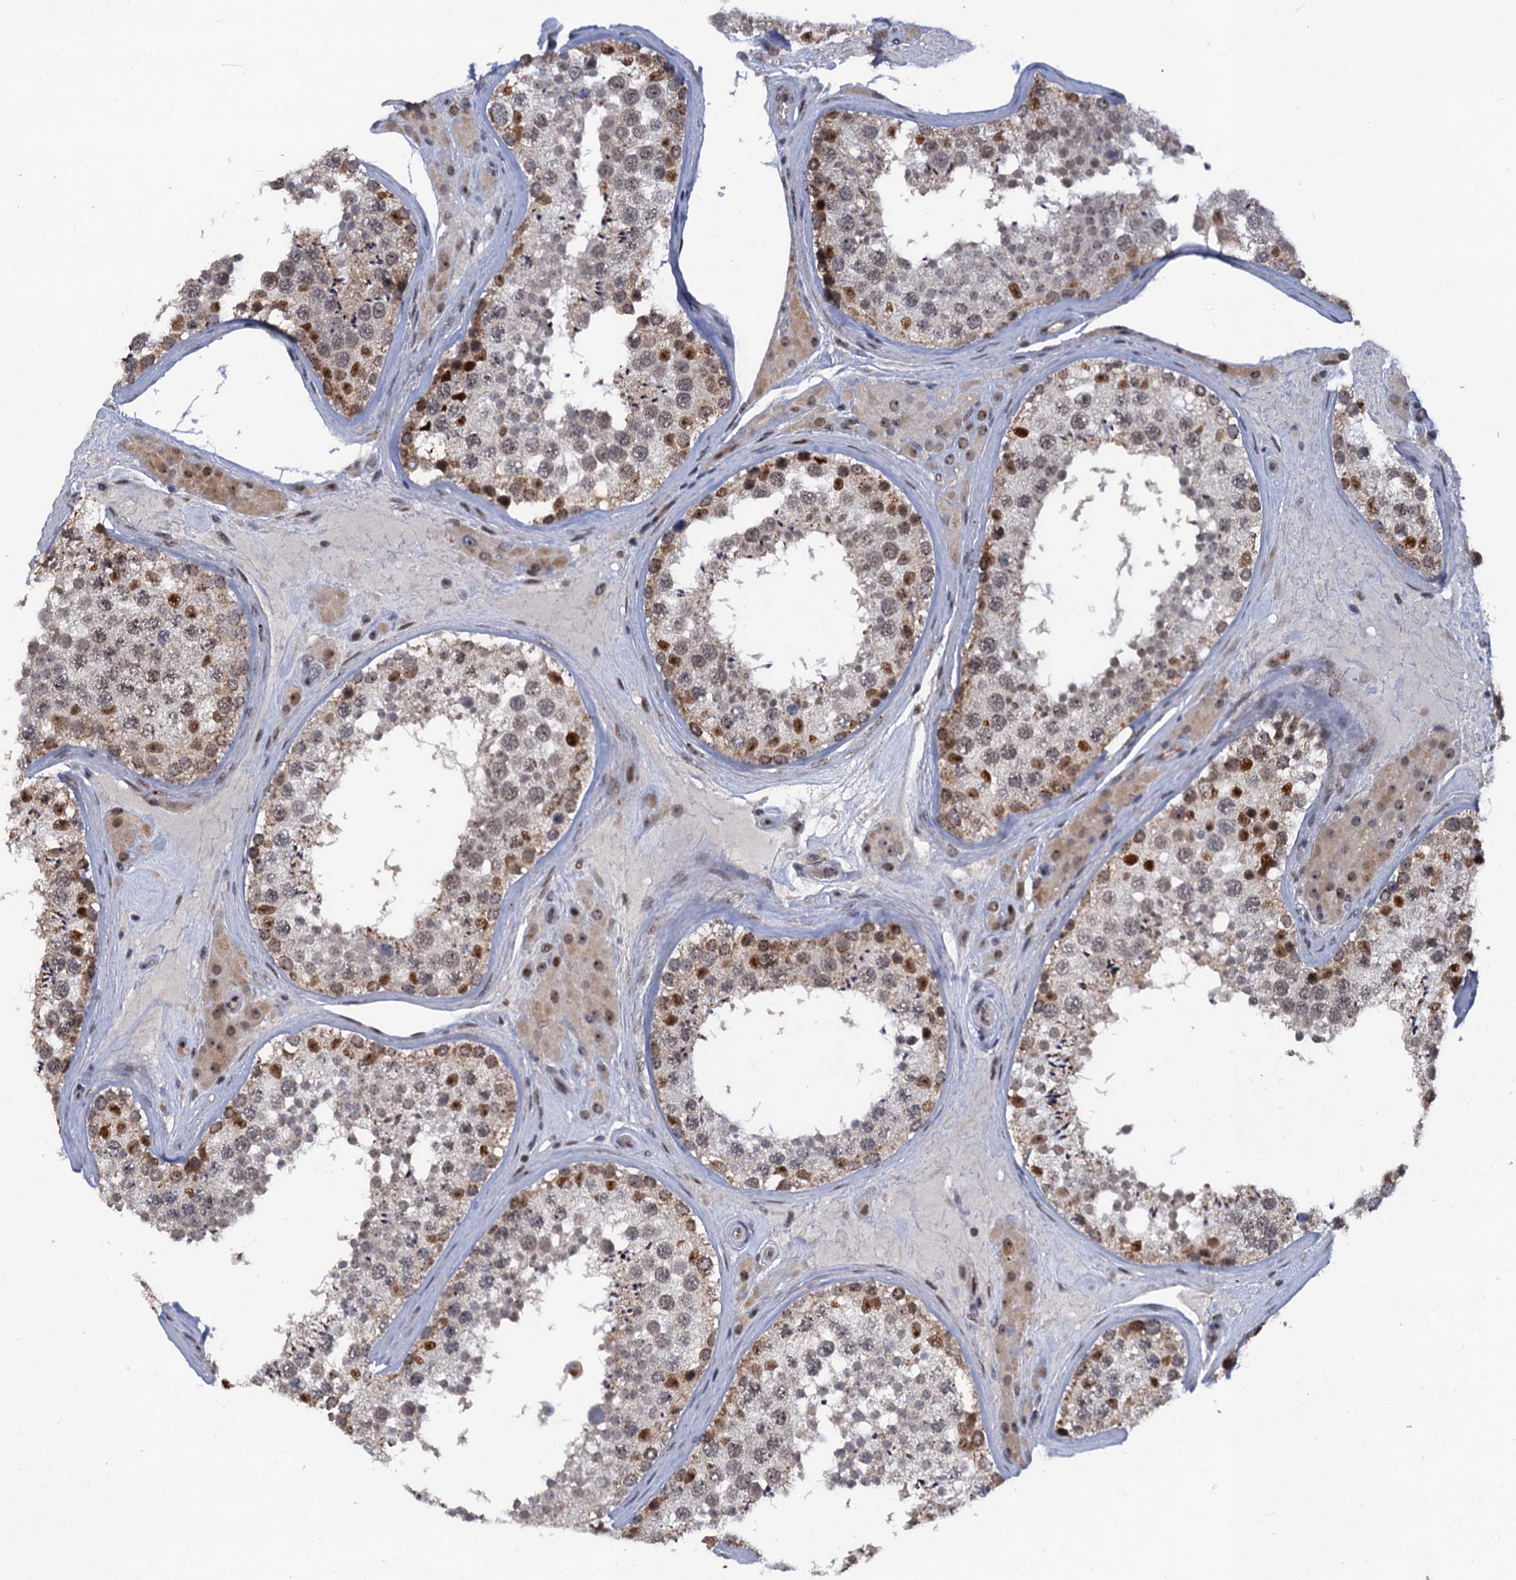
{"staining": {"intensity": "strong", "quantity": "<25%", "location": "nuclear"}, "tissue": "testis", "cell_type": "Cells in seminiferous ducts", "image_type": "normal", "snomed": [{"axis": "morphology", "description": "Normal tissue, NOS"}, {"axis": "topography", "description": "Testis"}], "caption": "Immunohistochemical staining of normal testis shows medium levels of strong nuclear staining in about <25% of cells in seminiferous ducts. The protein of interest is stained brown, and the nuclei are stained in blue (DAB IHC with brightfield microscopy, high magnification).", "gene": "ZAR1L", "patient": {"sex": "male", "age": 46}}